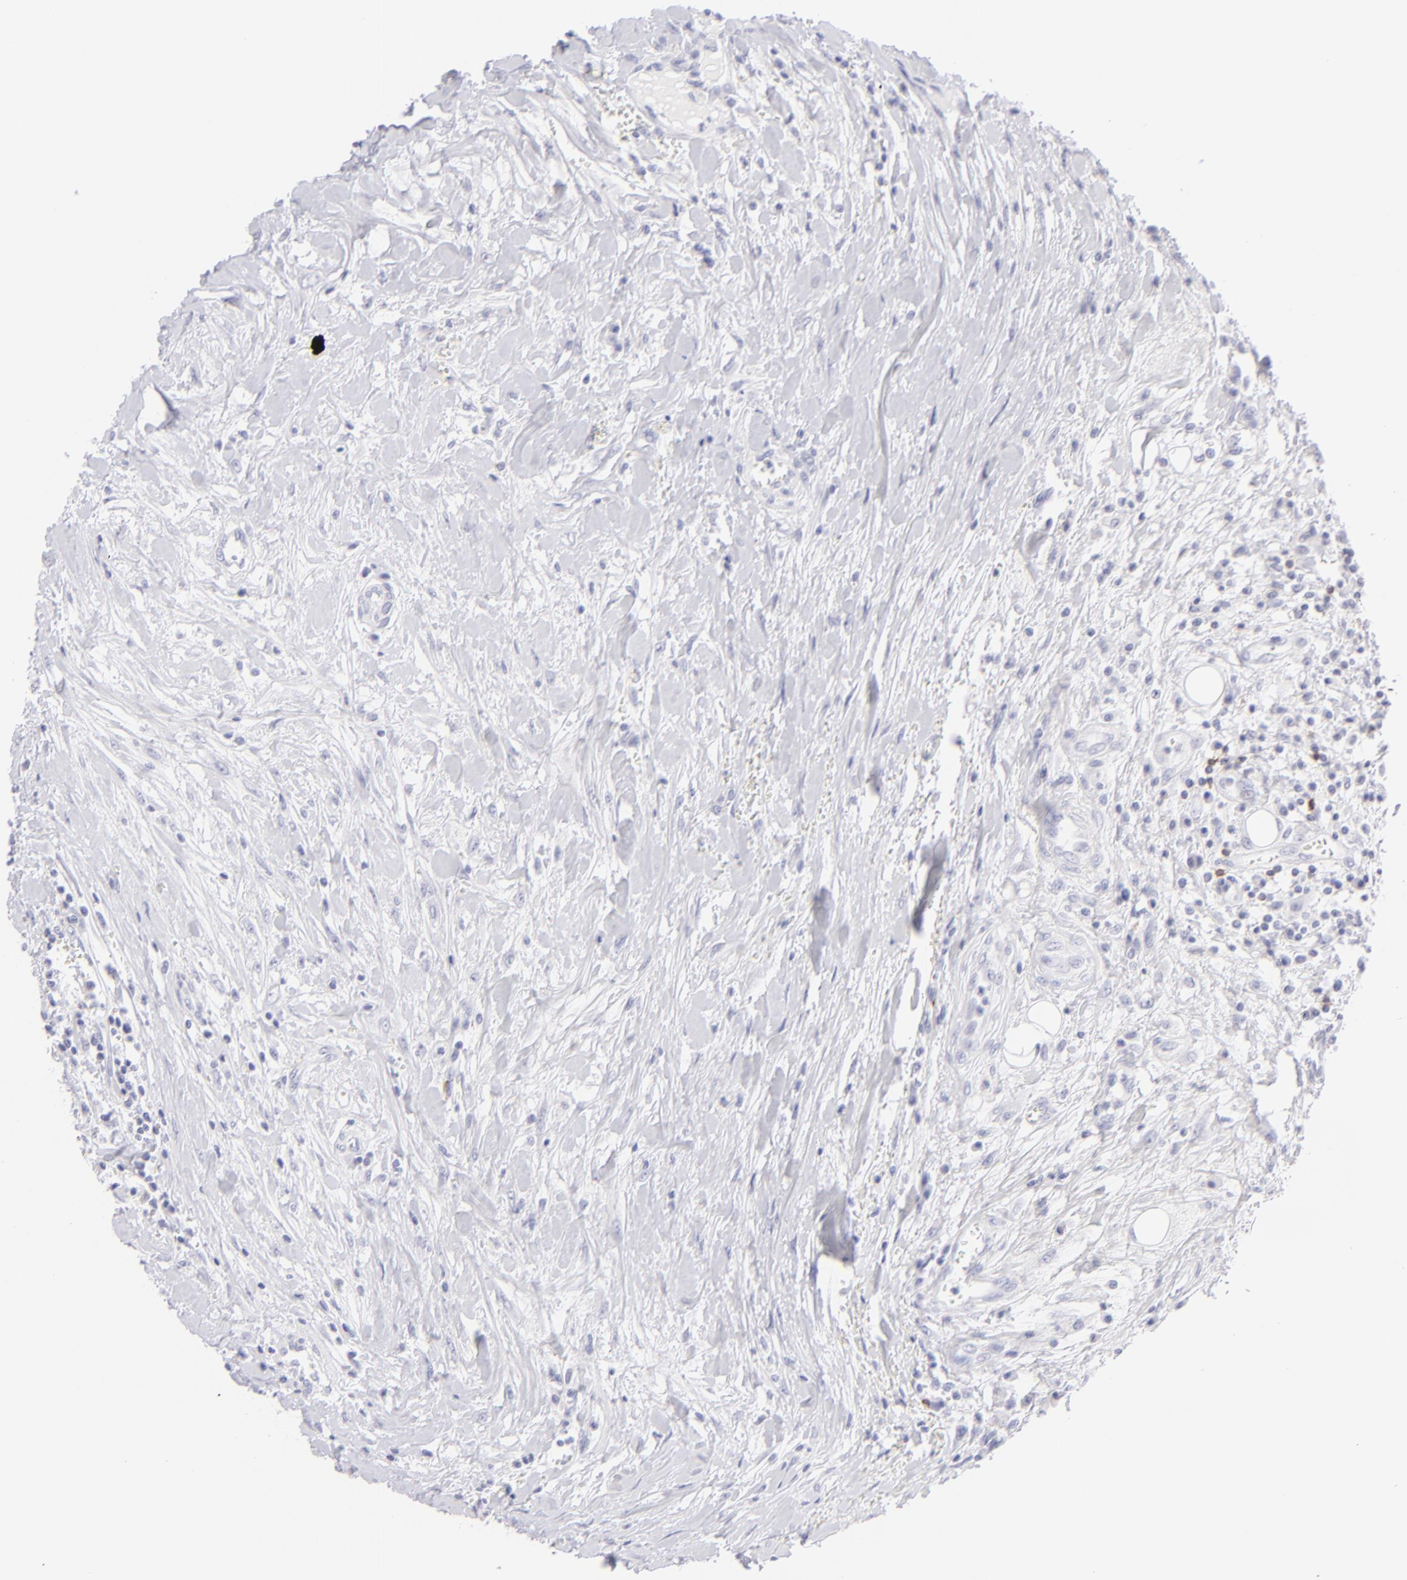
{"staining": {"intensity": "negative", "quantity": "none", "location": "none"}, "tissue": "head and neck cancer", "cell_type": "Tumor cells", "image_type": "cancer", "snomed": [{"axis": "morphology", "description": "Squamous cell carcinoma, NOS"}, {"axis": "morphology", "description": "Squamous cell carcinoma, metastatic, NOS"}, {"axis": "topography", "description": "Lymph node"}, {"axis": "topography", "description": "Salivary gland"}, {"axis": "topography", "description": "Head-Neck"}], "caption": "IHC of human metastatic squamous cell carcinoma (head and neck) demonstrates no expression in tumor cells. (Immunohistochemistry (ihc), brightfield microscopy, high magnification).", "gene": "FCER2", "patient": {"sex": "female", "age": 74}}